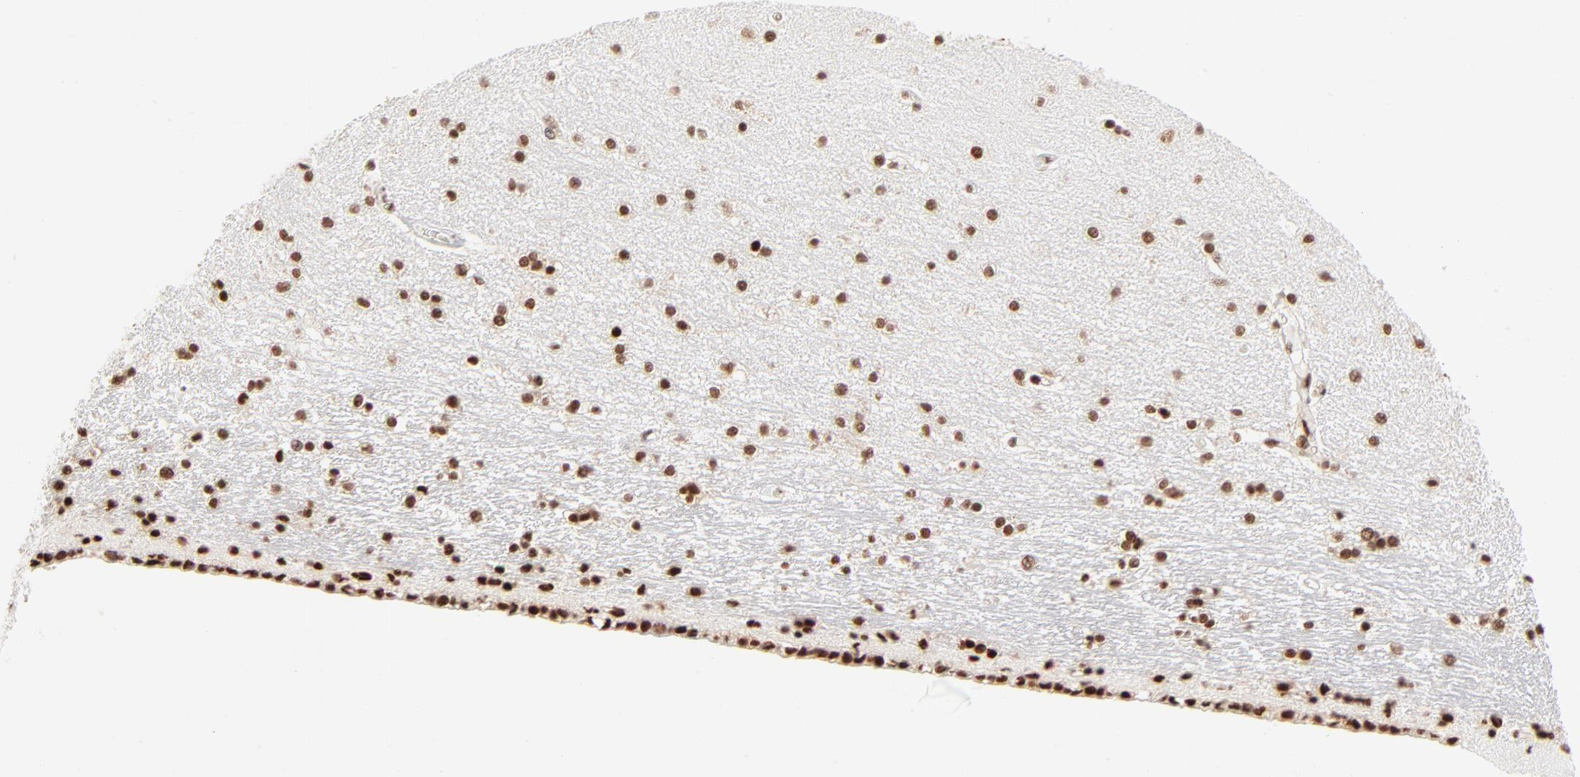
{"staining": {"intensity": "strong", "quantity": ">75%", "location": "nuclear"}, "tissue": "hippocampus", "cell_type": "Glial cells", "image_type": "normal", "snomed": [{"axis": "morphology", "description": "Normal tissue, NOS"}, {"axis": "topography", "description": "Hippocampus"}], "caption": "IHC histopathology image of normal human hippocampus stained for a protein (brown), which displays high levels of strong nuclear expression in about >75% of glial cells.", "gene": "TARDBP", "patient": {"sex": "female", "age": 54}}